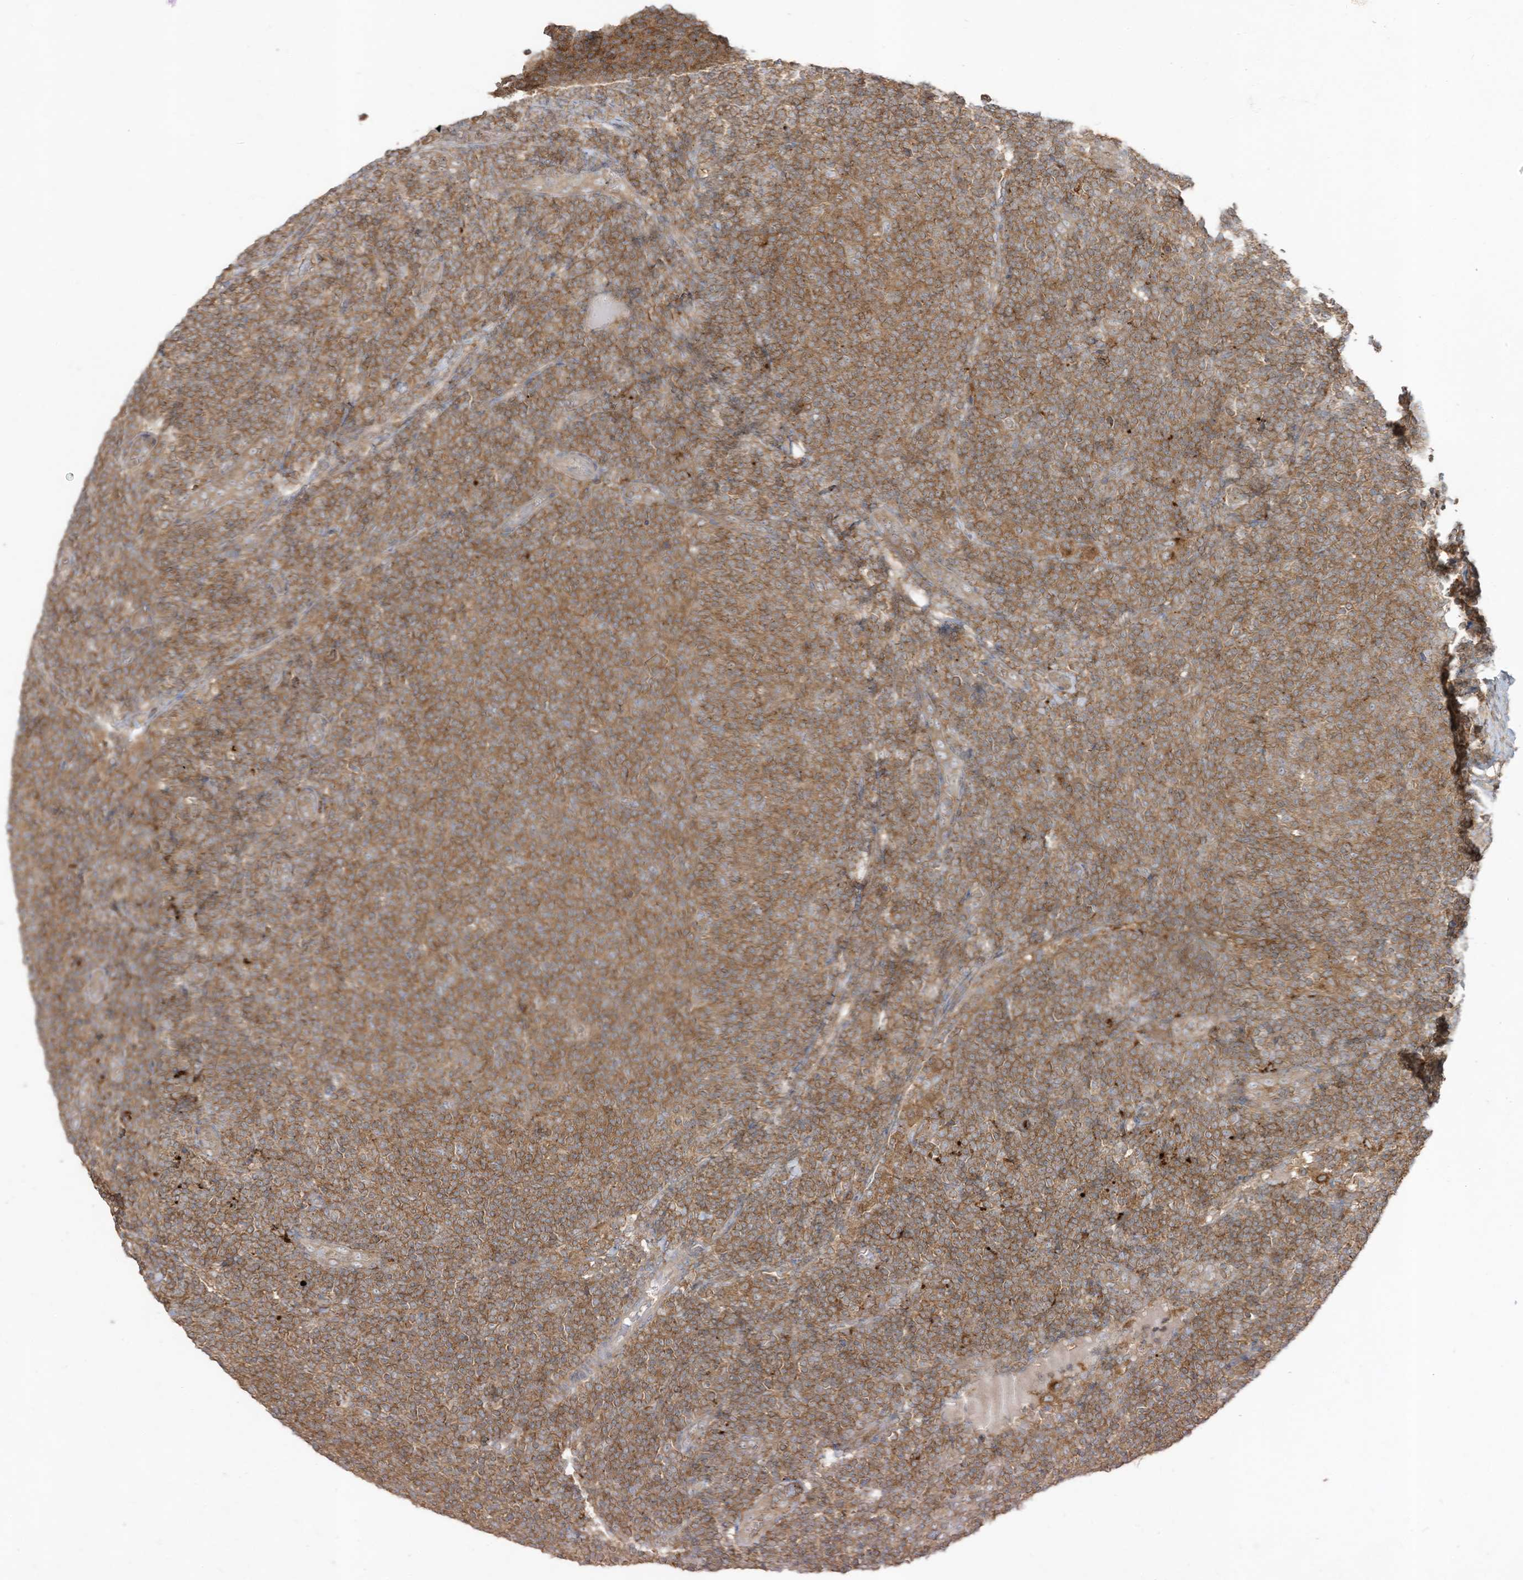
{"staining": {"intensity": "moderate", "quantity": ">75%", "location": "cytoplasmic/membranous"}, "tissue": "lymphoma", "cell_type": "Tumor cells", "image_type": "cancer", "snomed": [{"axis": "morphology", "description": "Malignant lymphoma, non-Hodgkin's type, Low grade"}, {"axis": "topography", "description": "Lymph node"}], "caption": "A brown stain highlights moderate cytoplasmic/membranous expression of a protein in human malignant lymphoma, non-Hodgkin's type (low-grade) tumor cells. (brown staining indicates protein expression, while blue staining denotes nuclei).", "gene": "LDAH", "patient": {"sex": "male", "age": 66}}